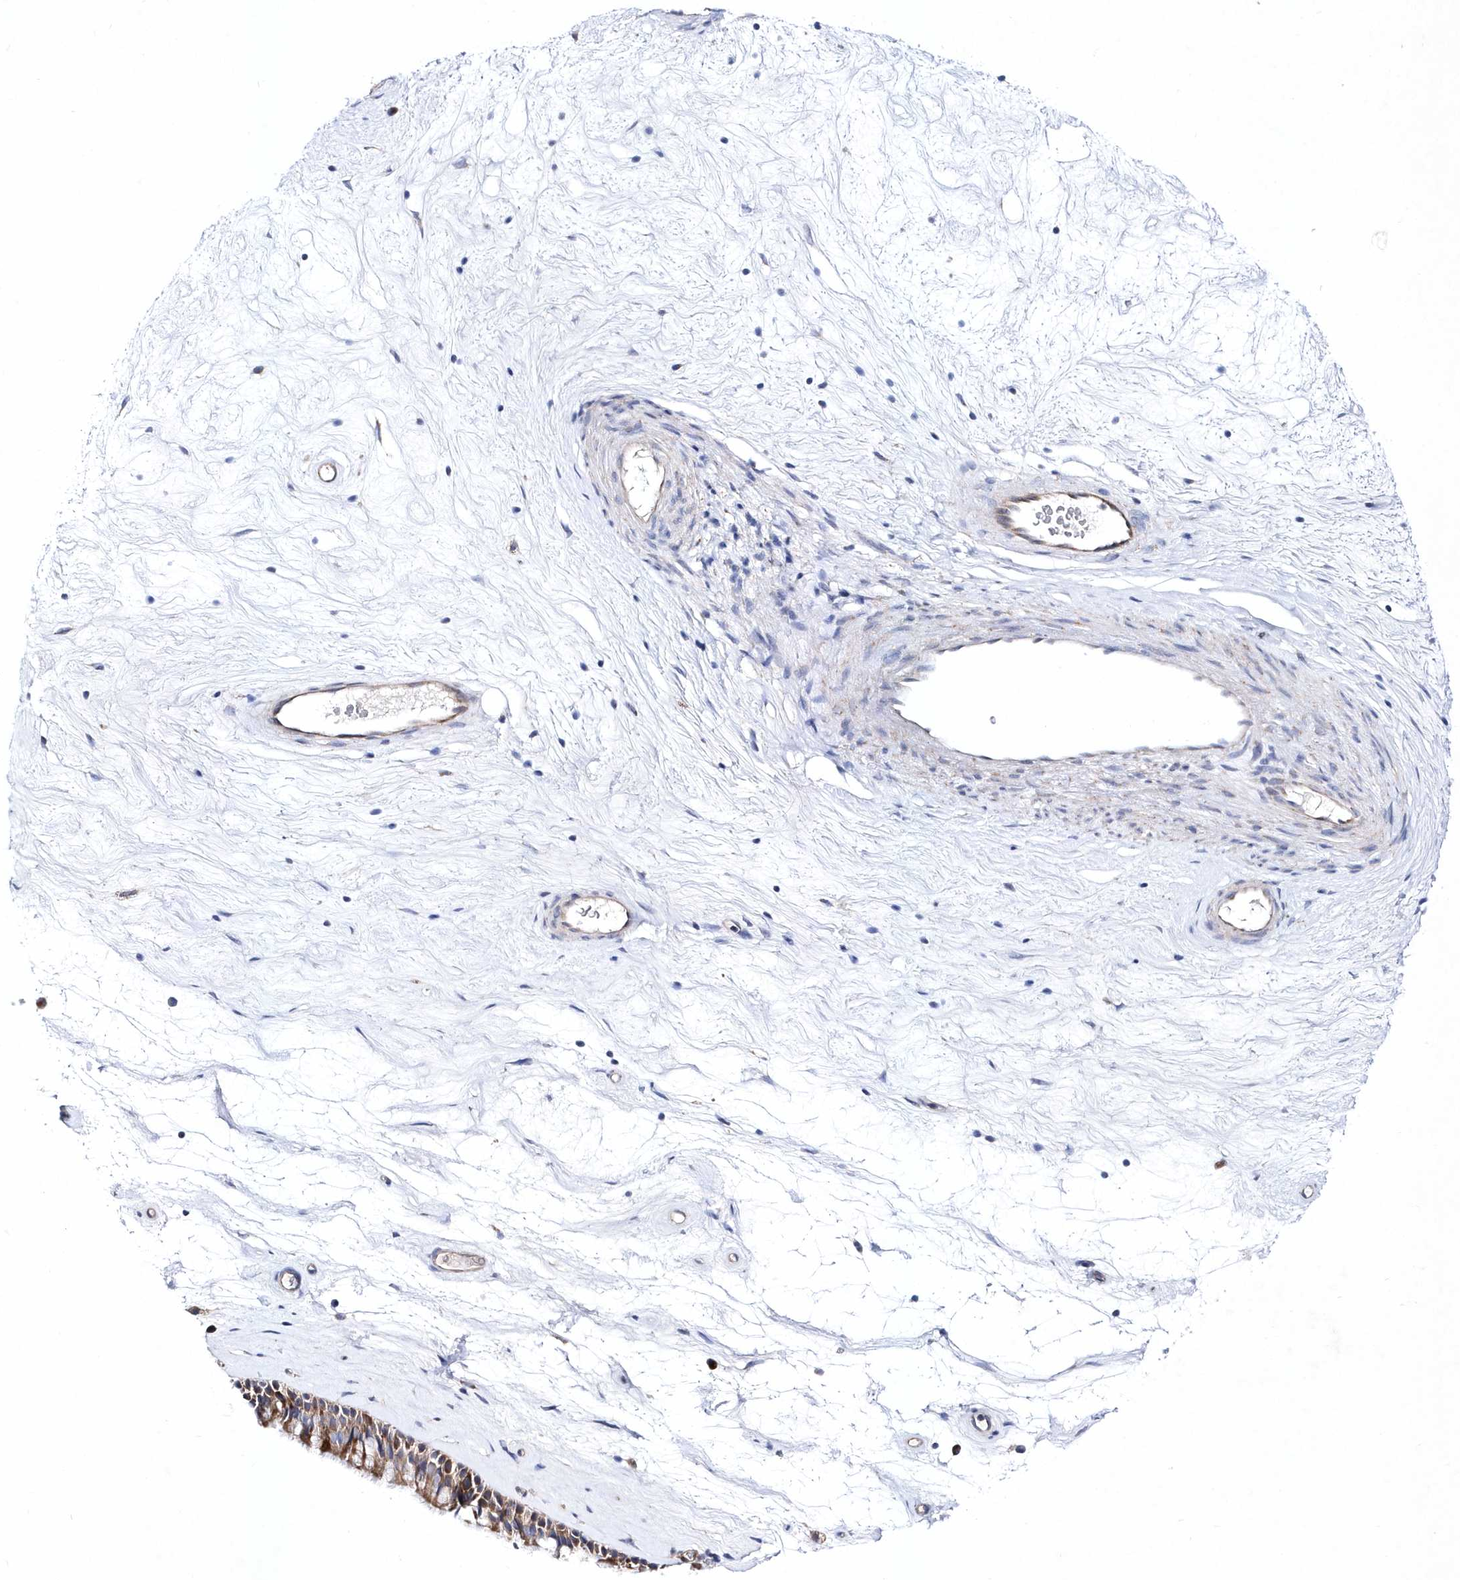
{"staining": {"intensity": "moderate", "quantity": "25%-75%", "location": "cytoplasmic/membranous"}, "tissue": "nasopharynx", "cell_type": "Respiratory epithelial cells", "image_type": "normal", "snomed": [{"axis": "morphology", "description": "Normal tissue, NOS"}, {"axis": "topography", "description": "Nasopharynx"}], "caption": "IHC of benign nasopharynx exhibits medium levels of moderate cytoplasmic/membranous expression in approximately 25%-75% of respiratory epithelial cells. The protein is stained brown, and the nuclei are stained in blue (DAB IHC with brightfield microscopy, high magnification).", "gene": "JKAMP", "patient": {"sex": "male", "age": 64}}